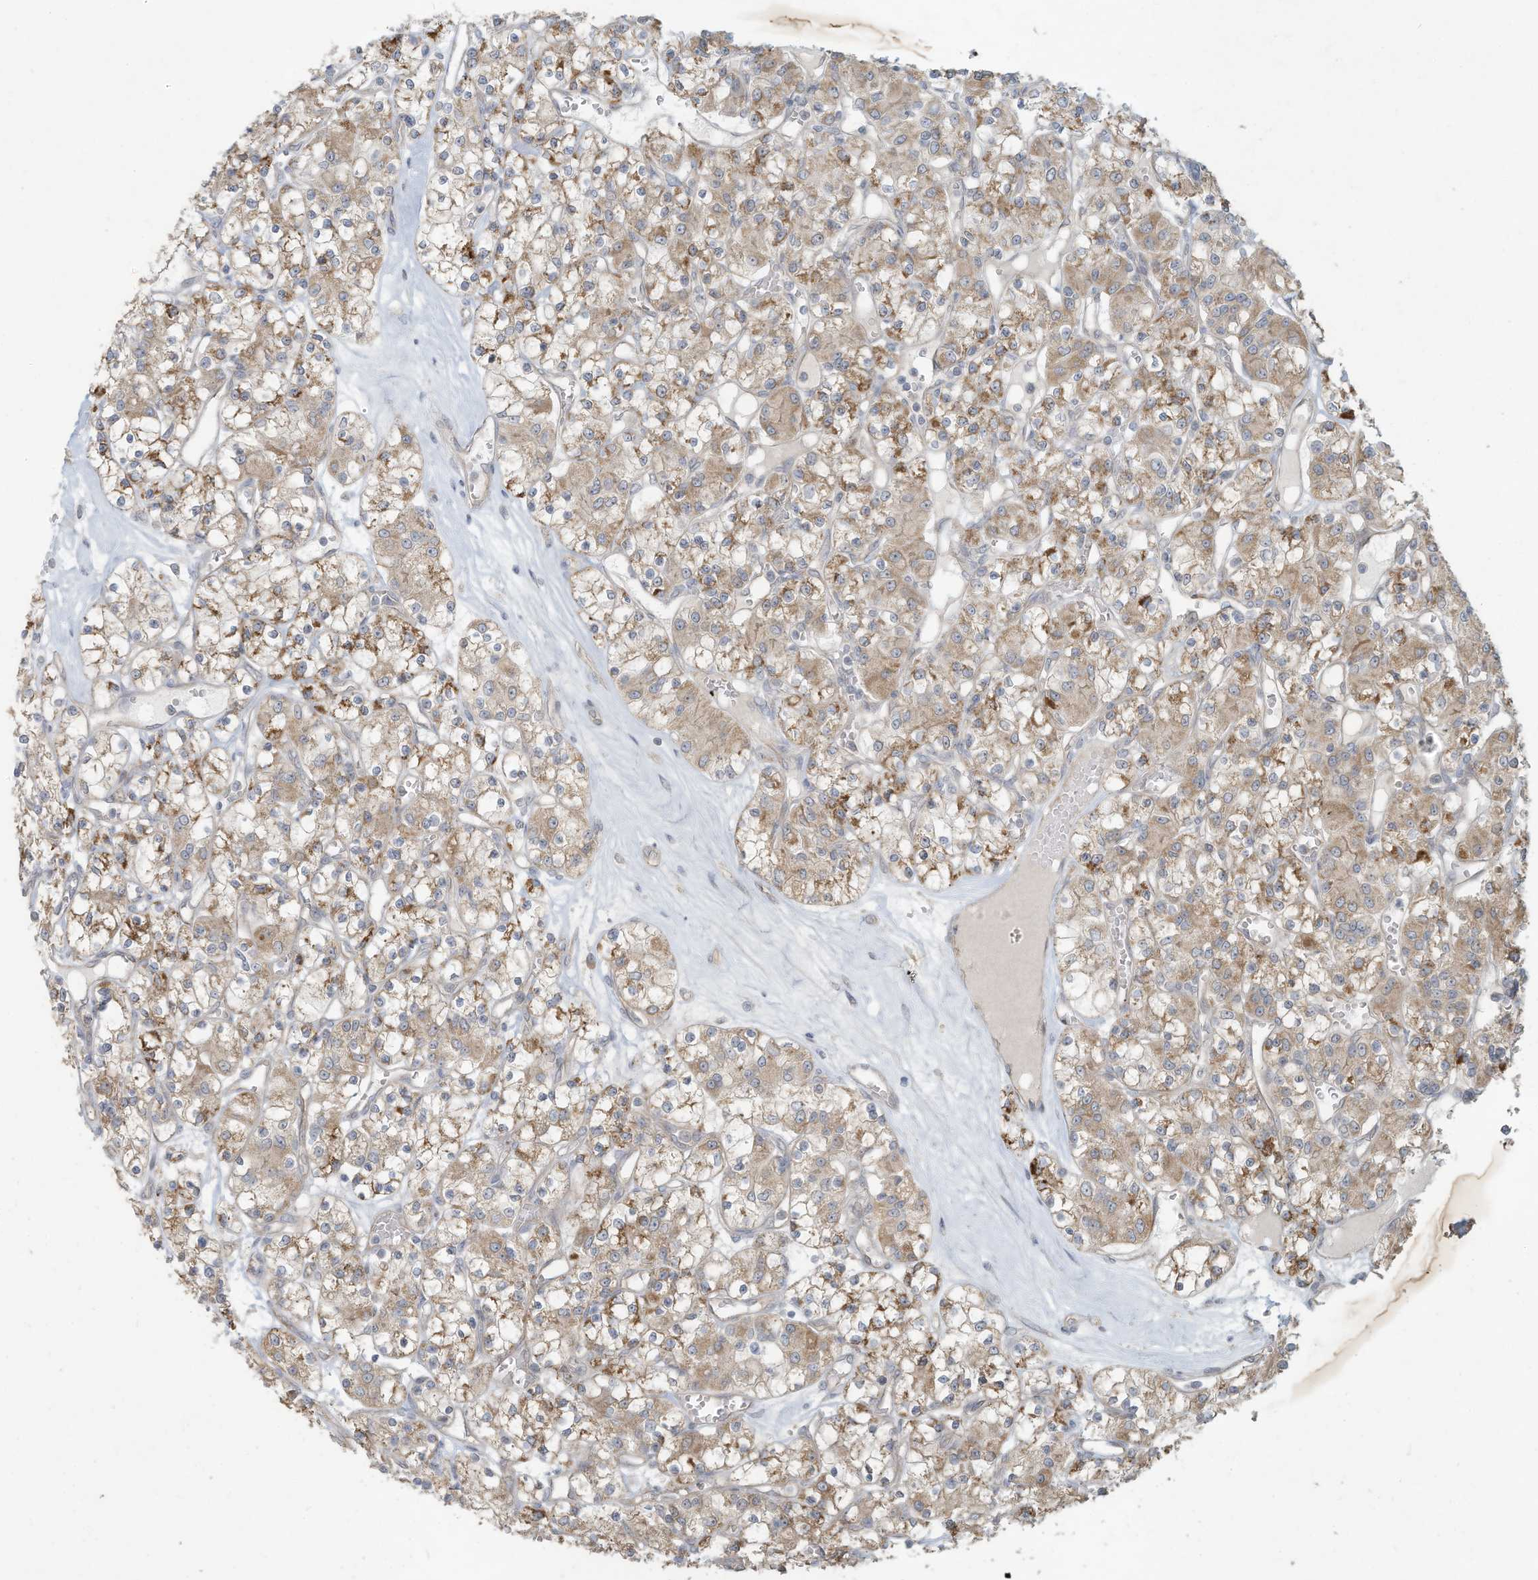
{"staining": {"intensity": "weak", "quantity": ">75%", "location": "cytoplasmic/membranous"}, "tissue": "renal cancer", "cell_type": "Tumor cells", "image_type": "cancer", "snomed": [{"axis": "morphology", "description": "Adenocarcinoma, NOS"}, {"axis": "topography", "description": "Kidney"}], "caption": "Immunohistochemistry (IHC) of renal cancer exhibits low levels of weak cytoplasmic/membranous positivity in about >75% of tumor cells. (DAB (3,3'-diaminobenzidine) IHC, brown staining for protein, blue staining for nuclei).", "gene": "MAGIX", "patient": {"sex": "female", "age": 59}}